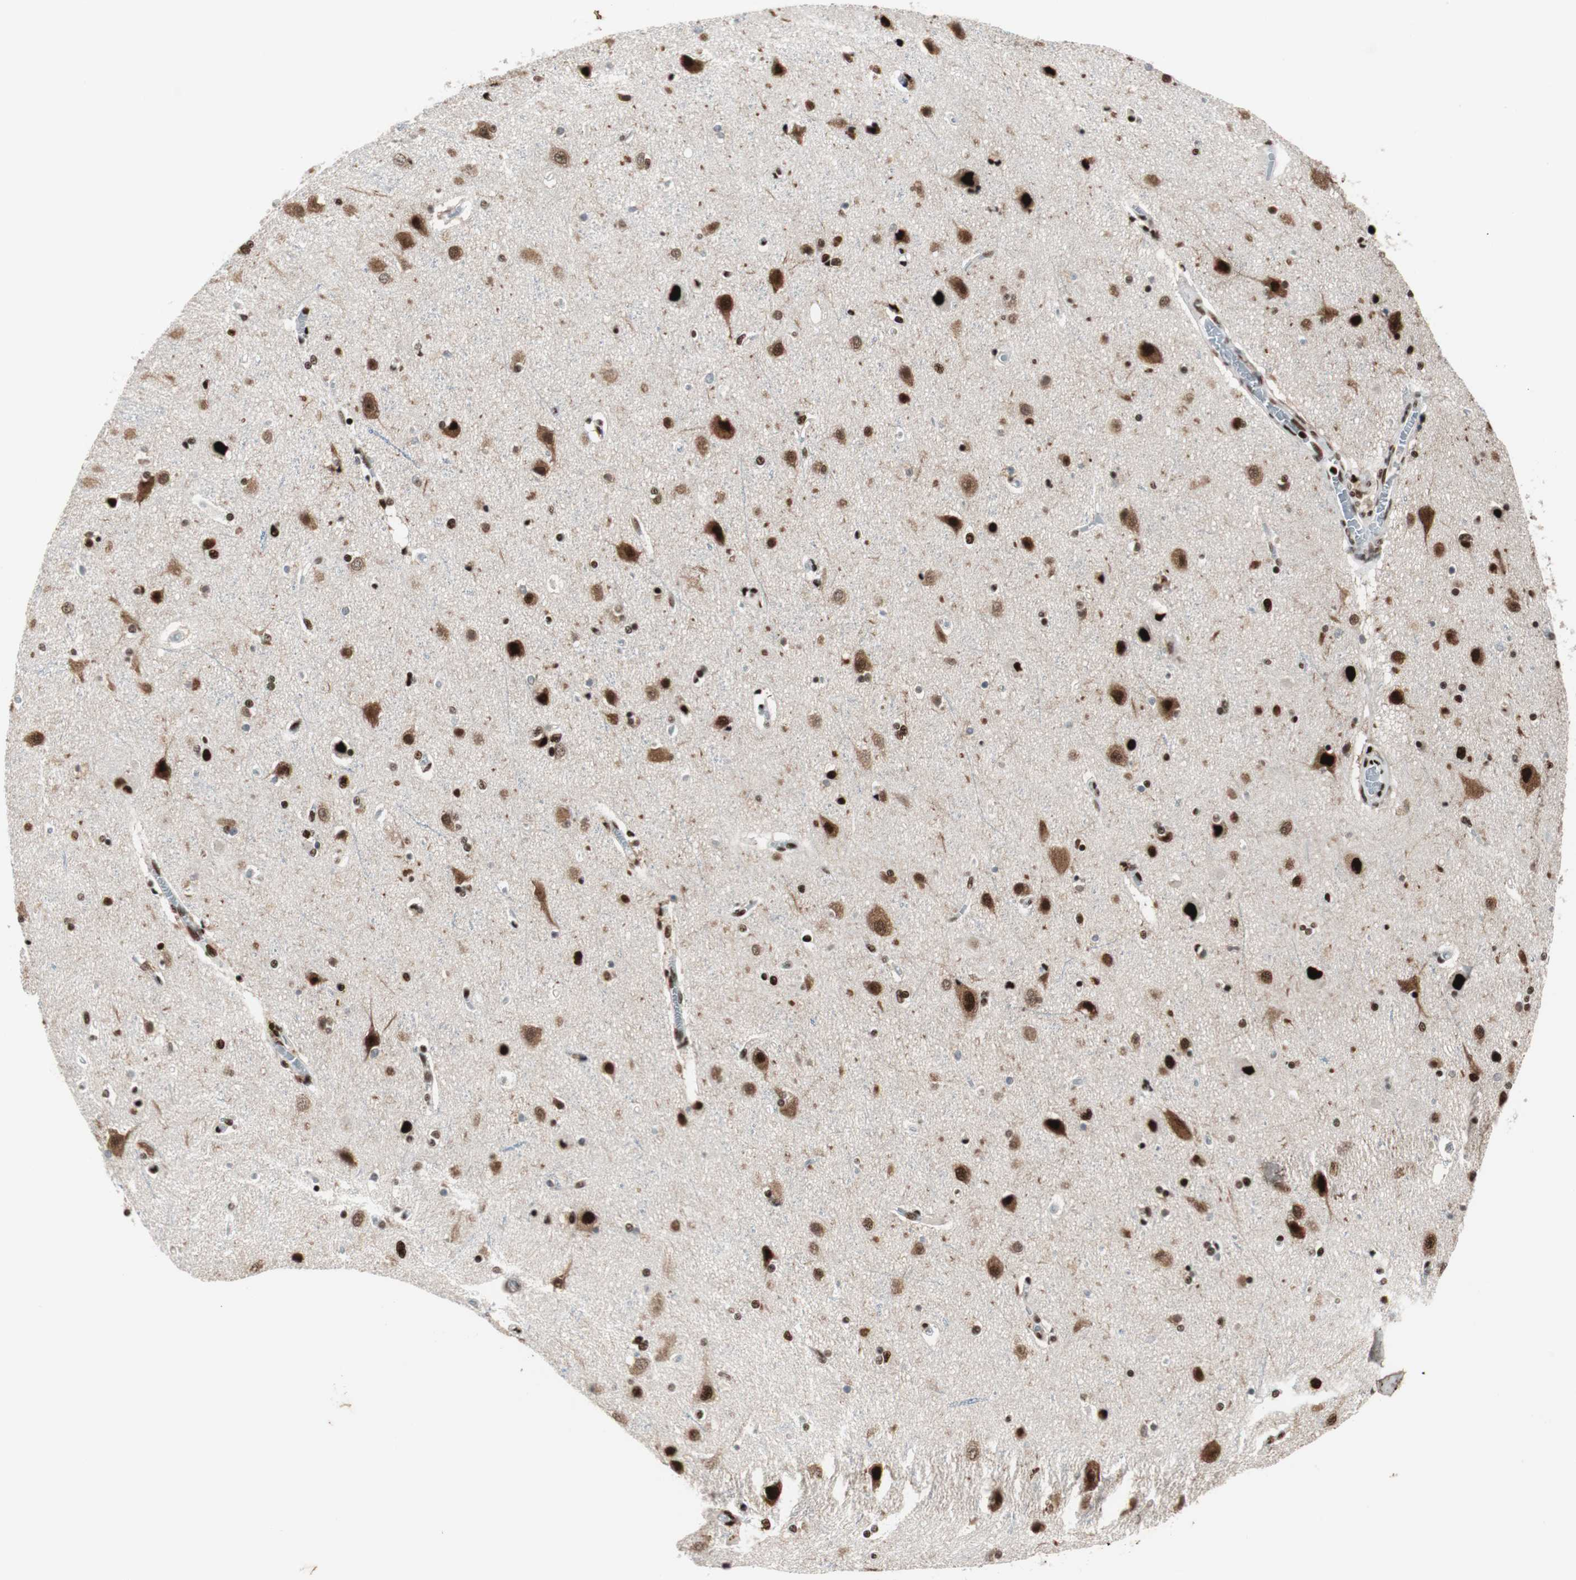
{"staining": {"intensity": "moderate", "quantity": ">75%", "location": "nuclear"}, "tissue": "cerebral cortex", "cell_type": "Endothelial cells", "image_type": "normal", "snomed": [{"axis": "morphology", "description": "Normal tissue, NOS"}, {"axis": "topography", "description": "Cerebral cortex"}], "caption": "A high-resolution micrograph shows immunohistochemistry staining of unremarkable cerebral cortex, which demonstrates moderate nuclear expression in approximately >75% of endothelial cells. Ihc stains the protein of interest in brown and the nuclei are stained blue.", "gene": "PSME3", "patient": {"sex": "female", "age": 54}}